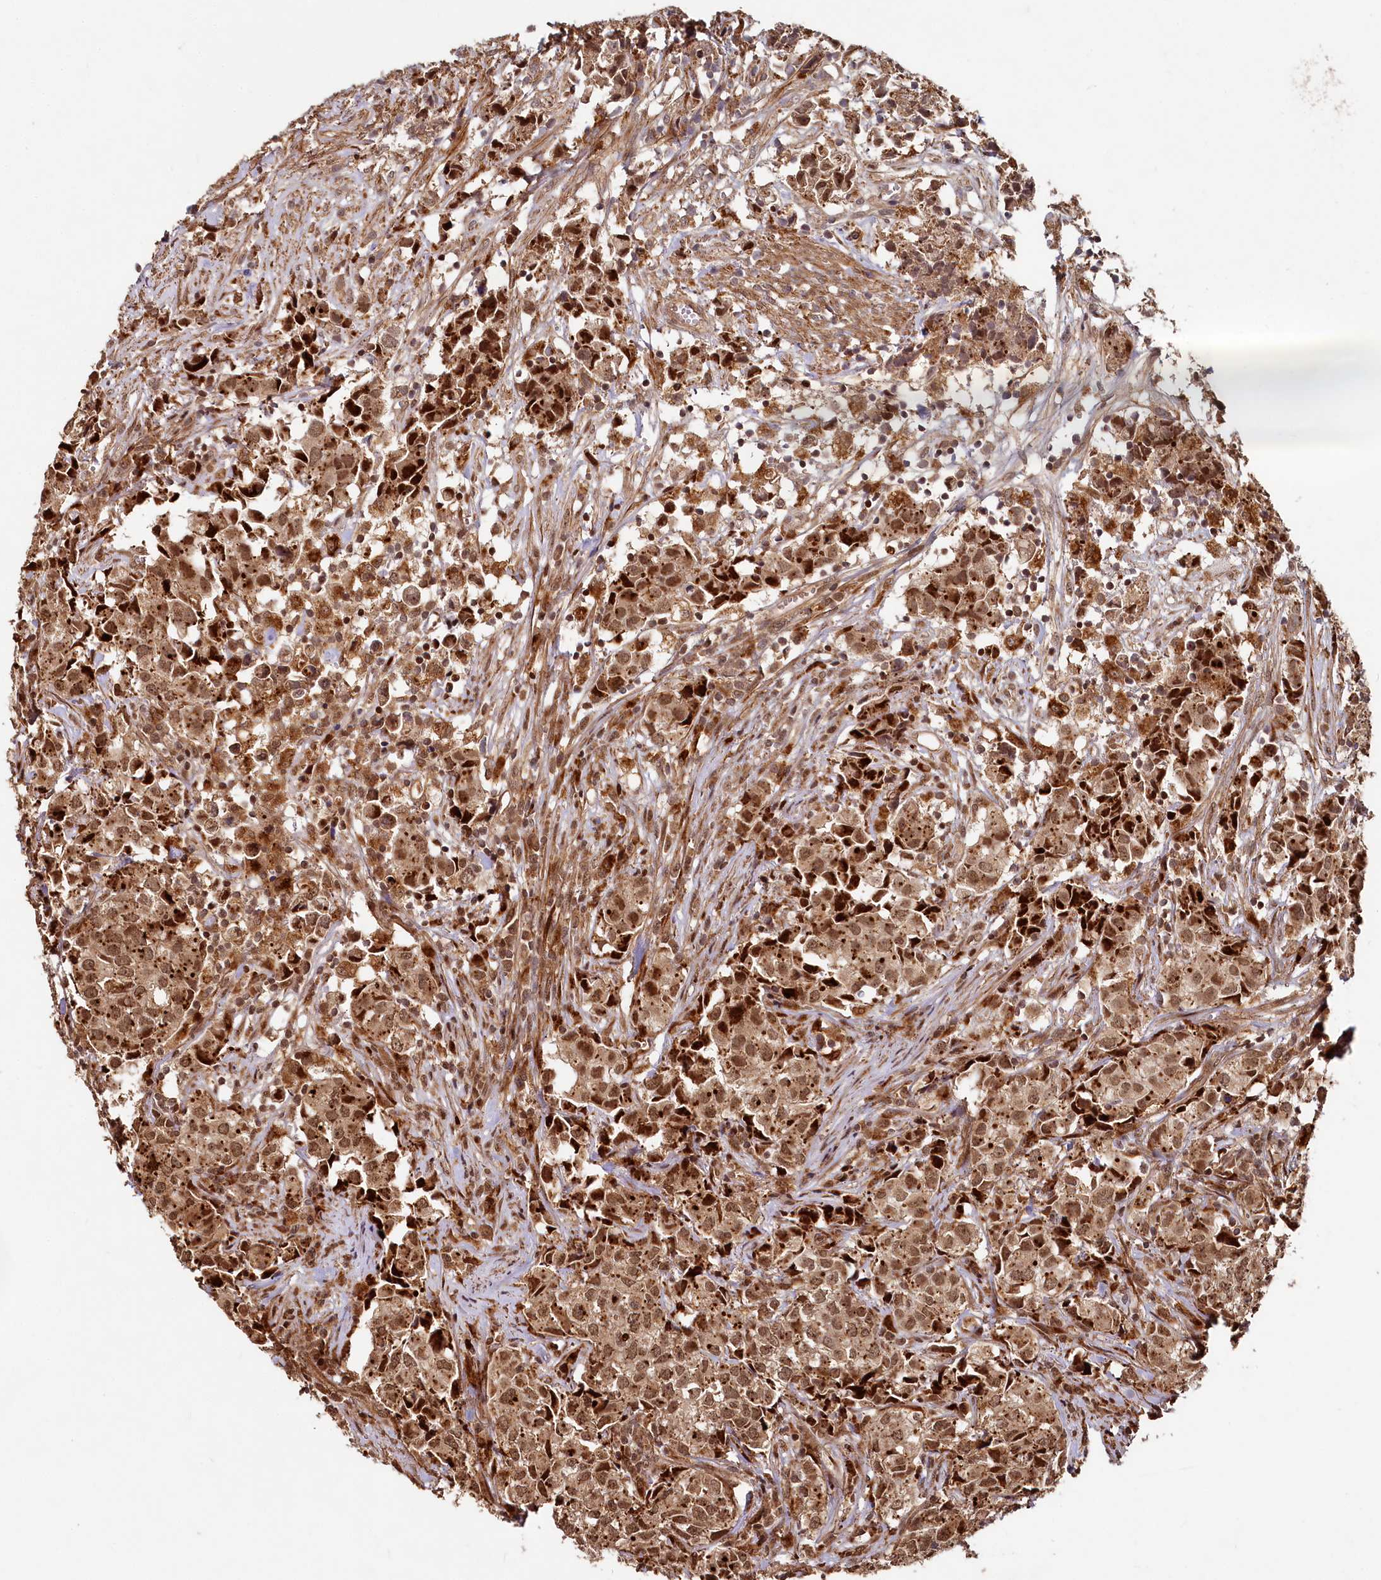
{"staining": {"intensity": "moderate", "quantity": ">75%", "location": "cytoplasmic/membranous,nuclear"}, "tissue": "urothelial cancer", "cell_type": "Tumor cells", "image_type": "cancer", "snomed": [{"axis": "morphology", "description": "Urothelial carcinoma, High grade"}, {"axis": "topography", "description": "Urinary bladder"}], "caption": "Urothelial carcinoma (high-grade) tissue exhibits moderate cytoplasmic/membranous and nuclear expression in approximately >75% of tumor cells", "gene": "TRIM23", "patient": {"sex": "female", "age": 75}}